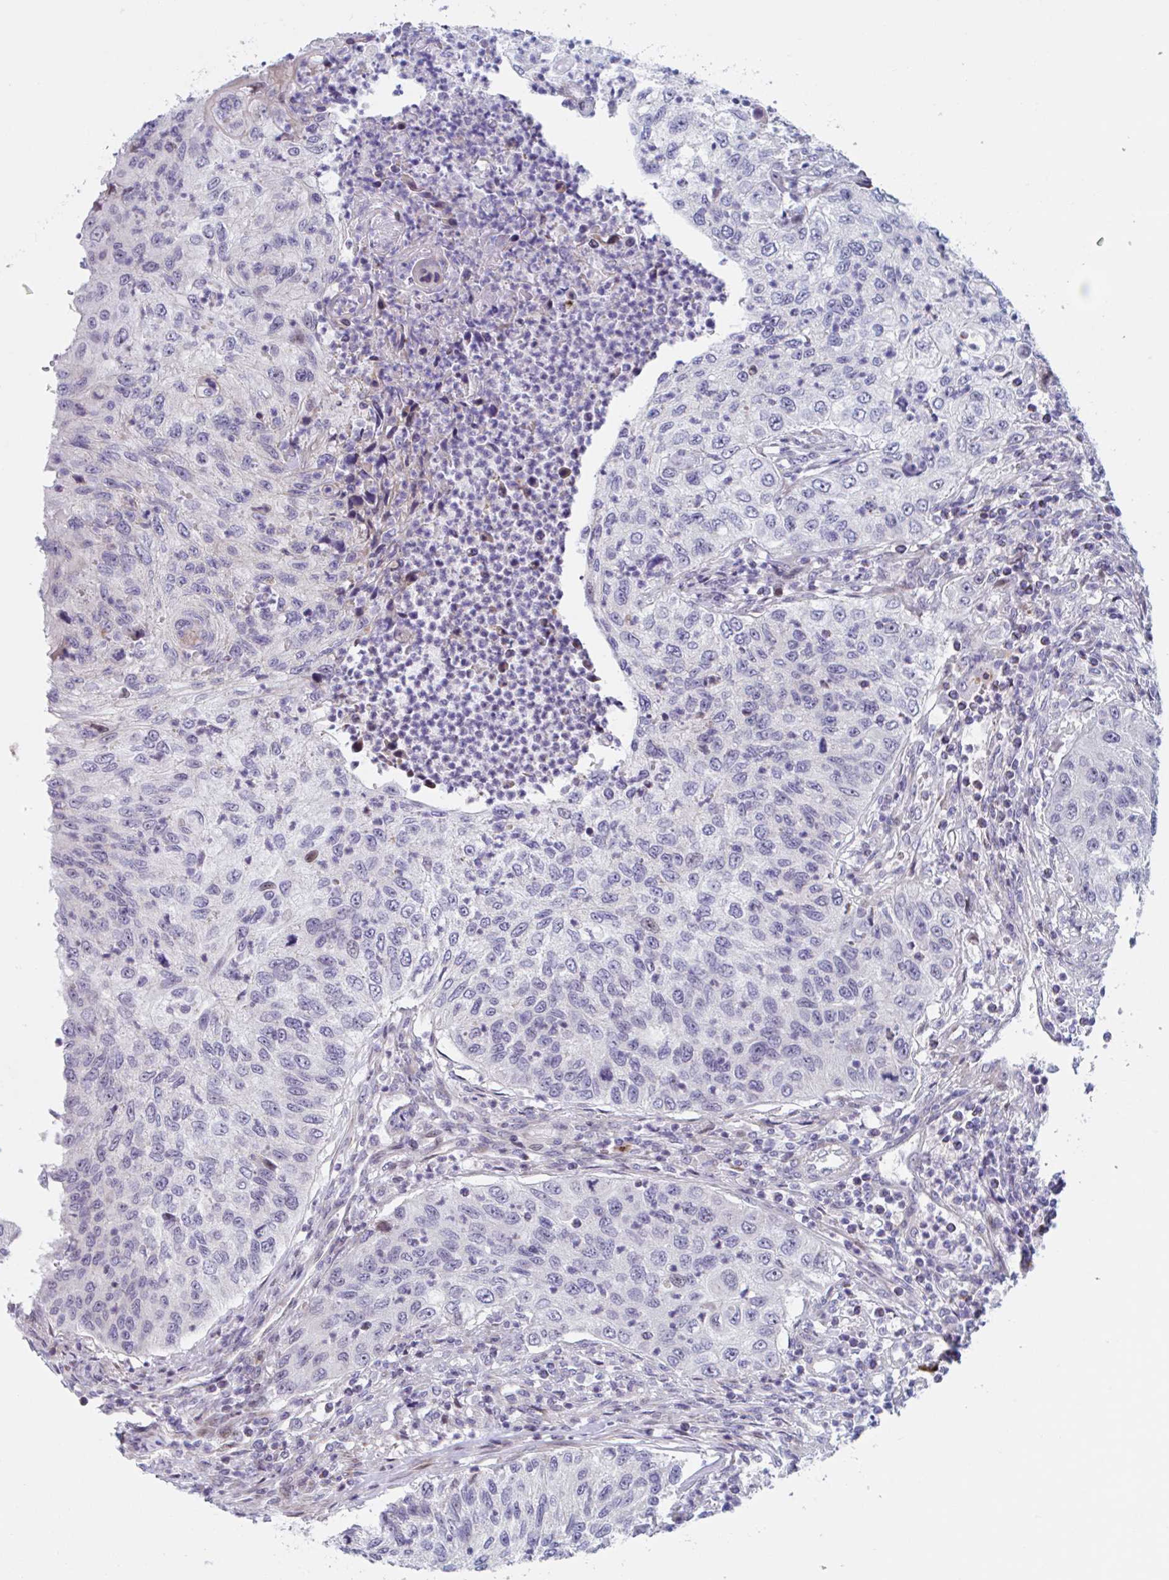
{"staining": {"intensity": "negative", "quantity": "none", "location": "none"}, "tissue": "urothelial cancer", "cell_type": "Tumor cells", "image_type": "cancer", "snomed": [{"axis": "morphology", "description": "Urothelial carcinoma, High grade"}, {"axis": "topography", "description": "Urinary bladder"}], "caption": "High-grade urothelial carcinoma was stained to show a protein in brown. There is no significant positivity in tumor cells. Nuclei are stained in blue.", "gene": "DUXA", "patient": {"sex": "female", "age": 60}}